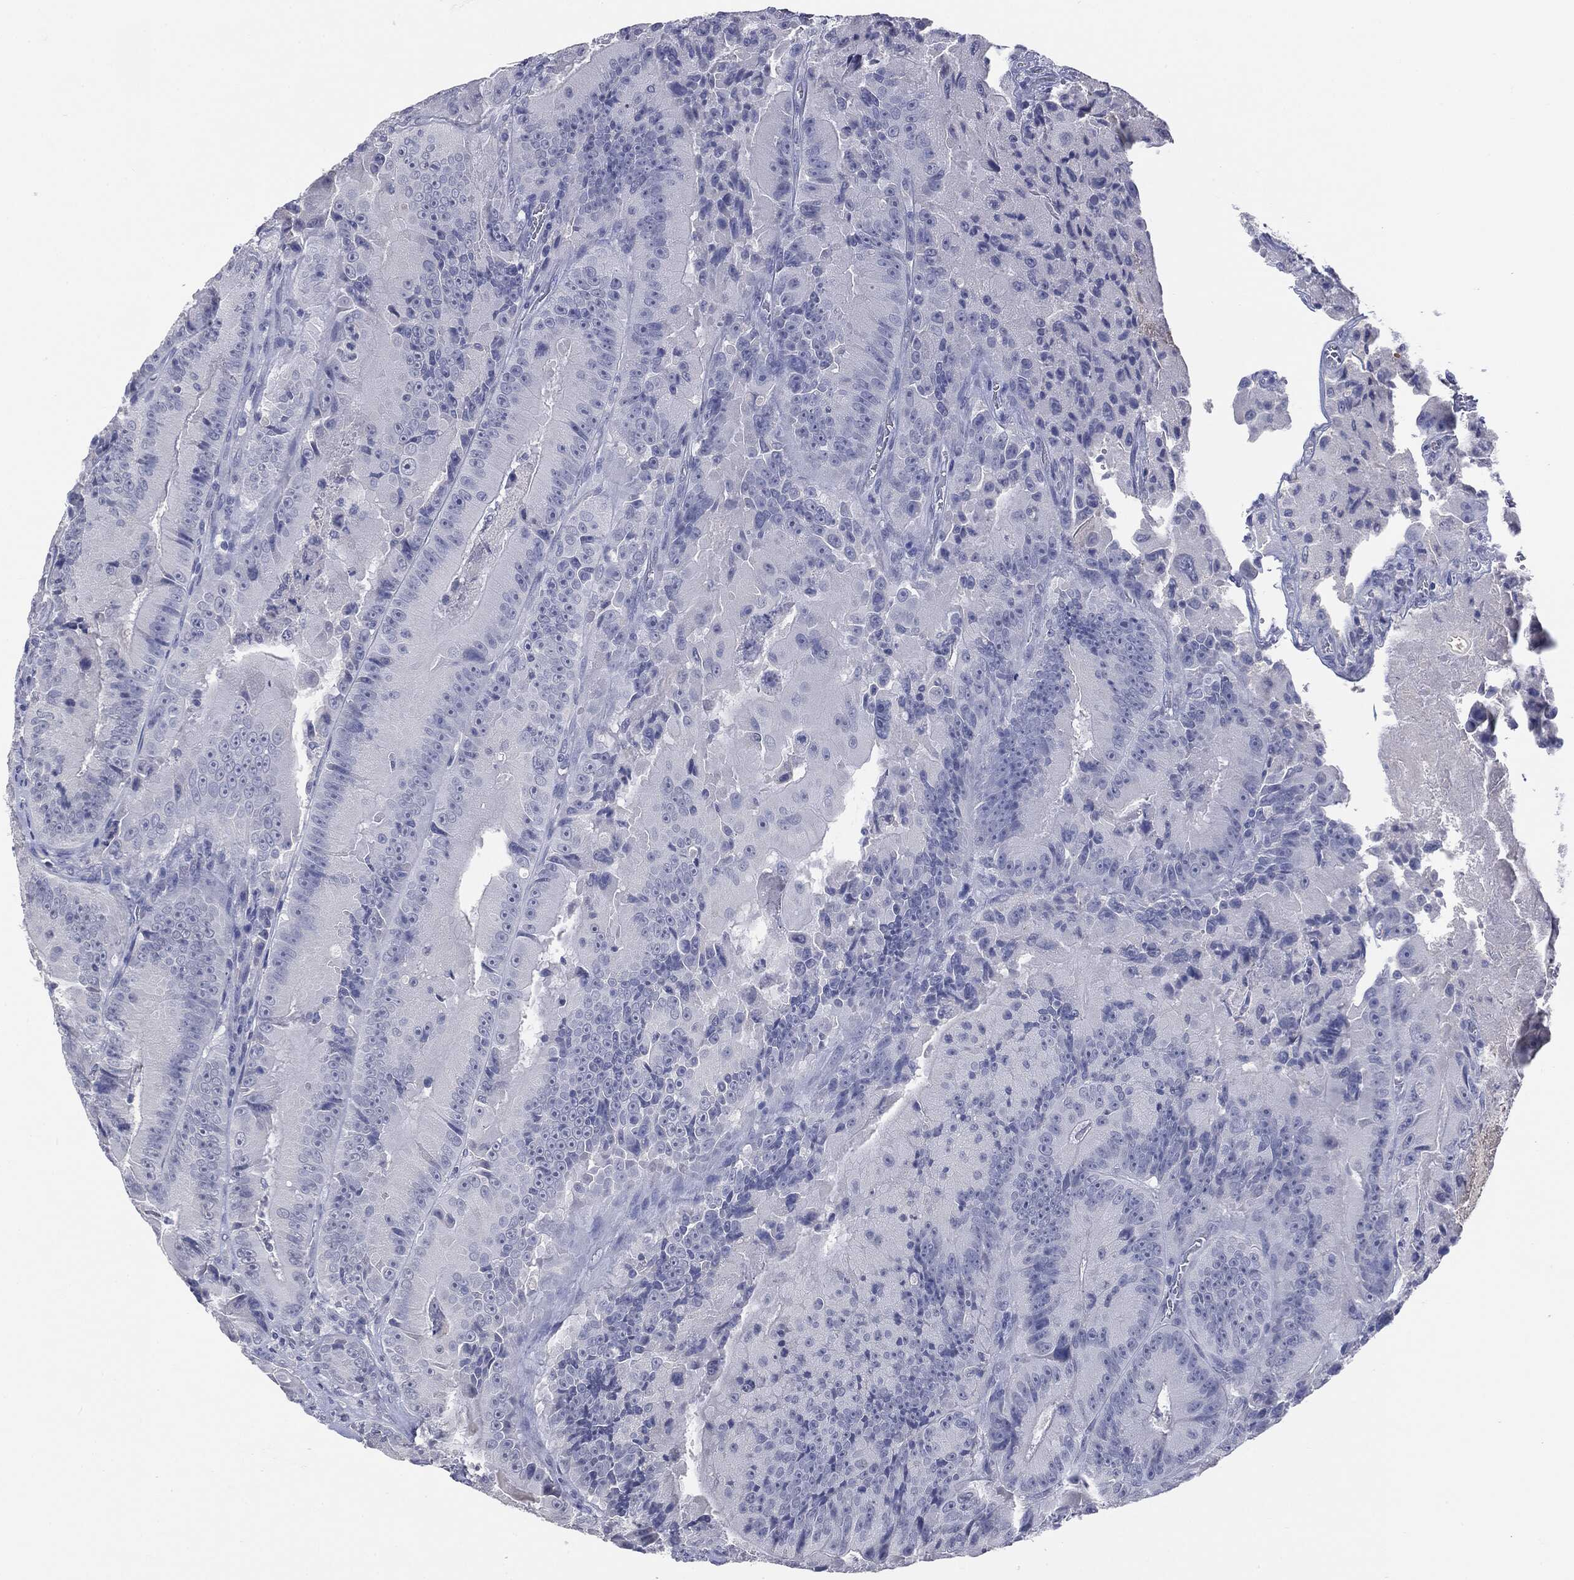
{"staining": {"intensity": "negative", "quantity": "none", "location": "none"}, "tissue": "colorectal cancer", "cell_type": "Tumor cells", "image_type": "cancer", "snomed": [{"axis": "morphology", "description": "Adenocarcinoma, NOS"}, {"axis": "topography", "description": "Colon"}], "caption": "Histopathology image shows no protein staining in tumor cells of adenocarcinoma (colorectal) tissue.", "gene": "TSHB", "patient": {"sex": "female", "age": 86}}